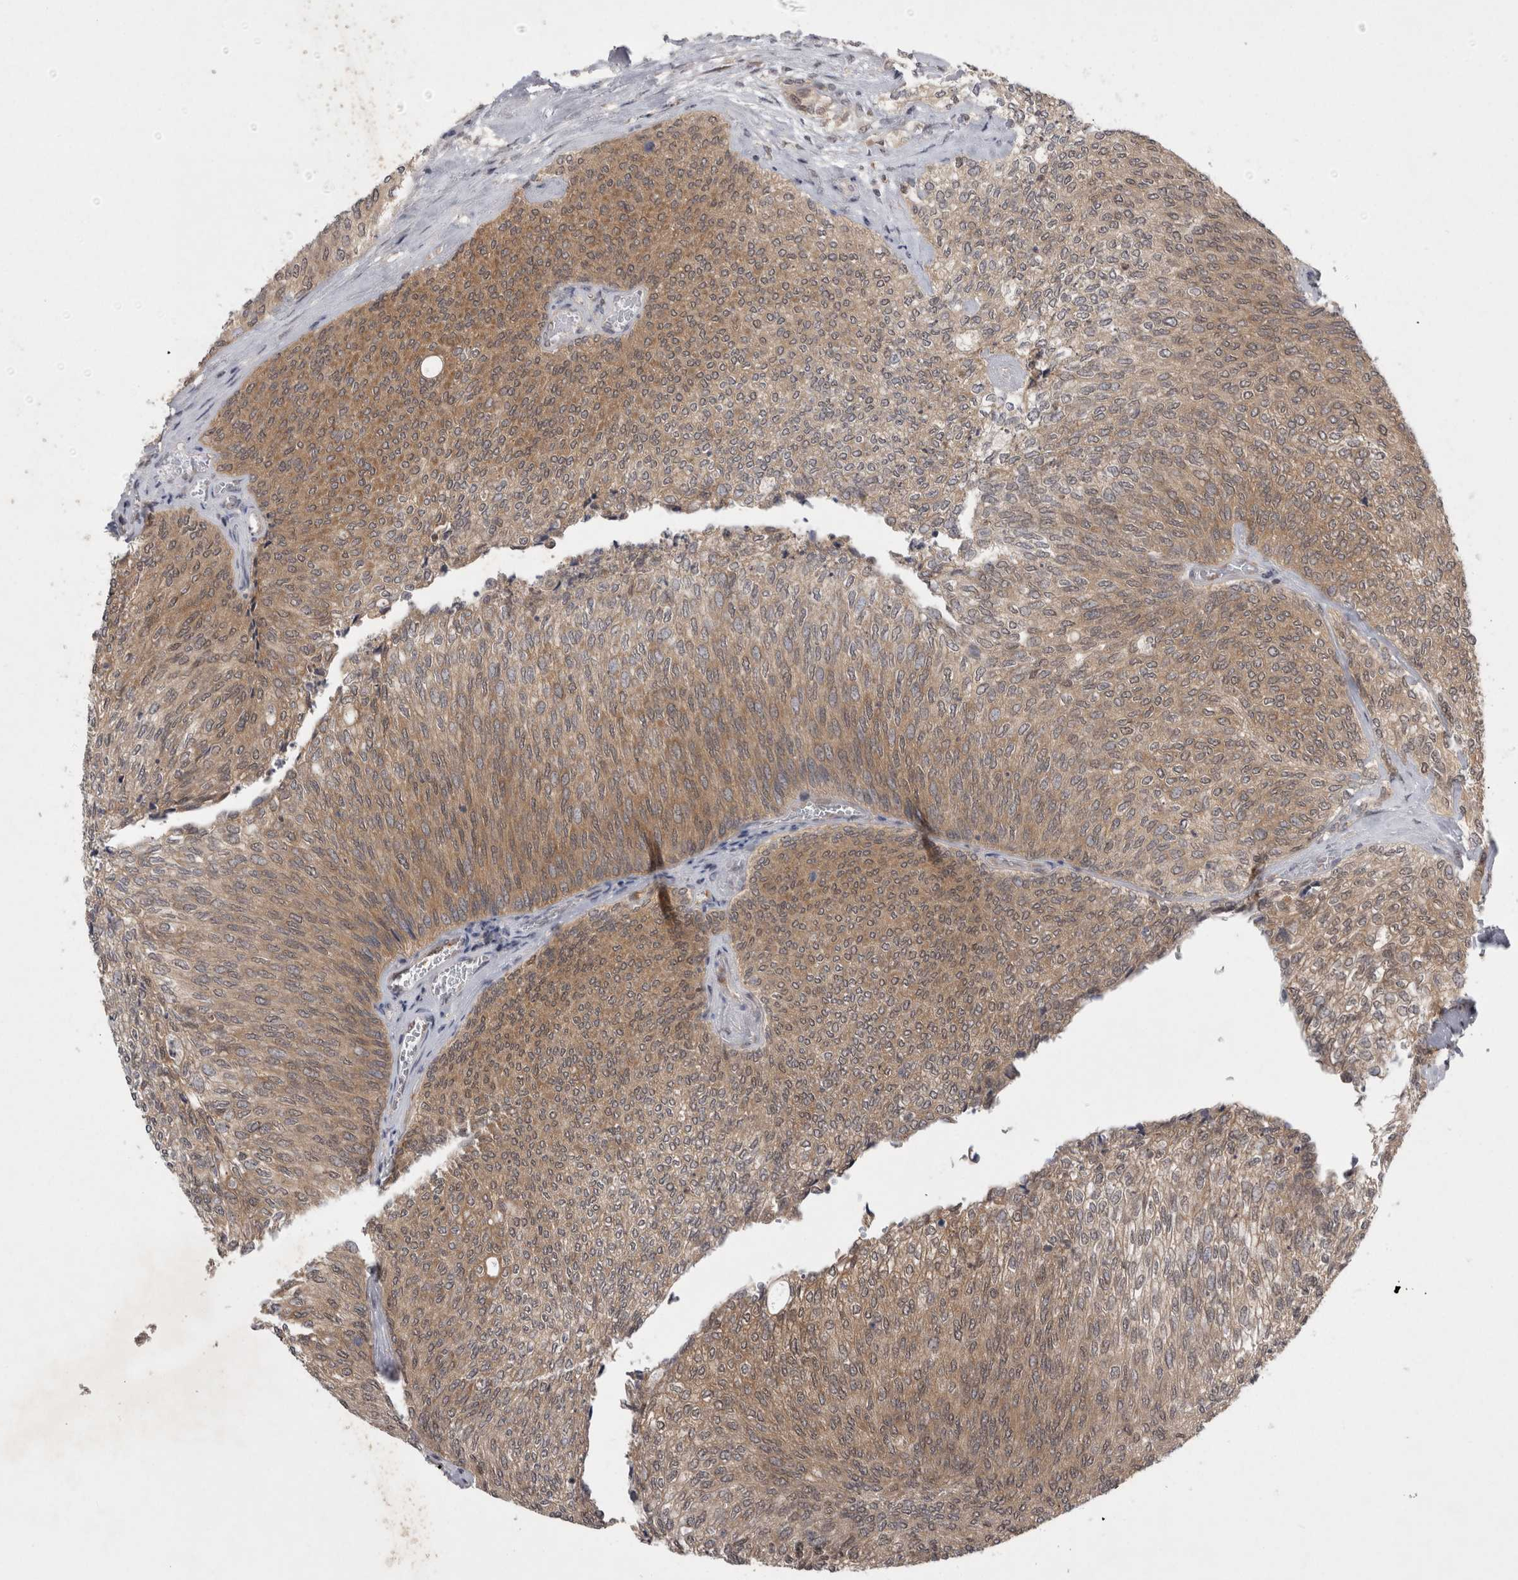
{"staining": {"intensity": "moderate", "quantity": ">75%", "location": "cytoplasmic/membranous"}, "tissue": "urothelial cancer", "cell_type": "Tumor cells", "image_type": "cancer", "snomed": [{"axis": "morphology", "description": "Urothelial carcinoma, Low grade"}, {"axis": "topography", "description": "Urinary bladder"}], "caption": "Brown immunohistochemical staining in human urothelial cancer displays moderate cytoplasmic/membranous positivity in about >75% of tumor cells.", "gene": "PSMB2", "patient": {"sex": "female", "age": 79}}